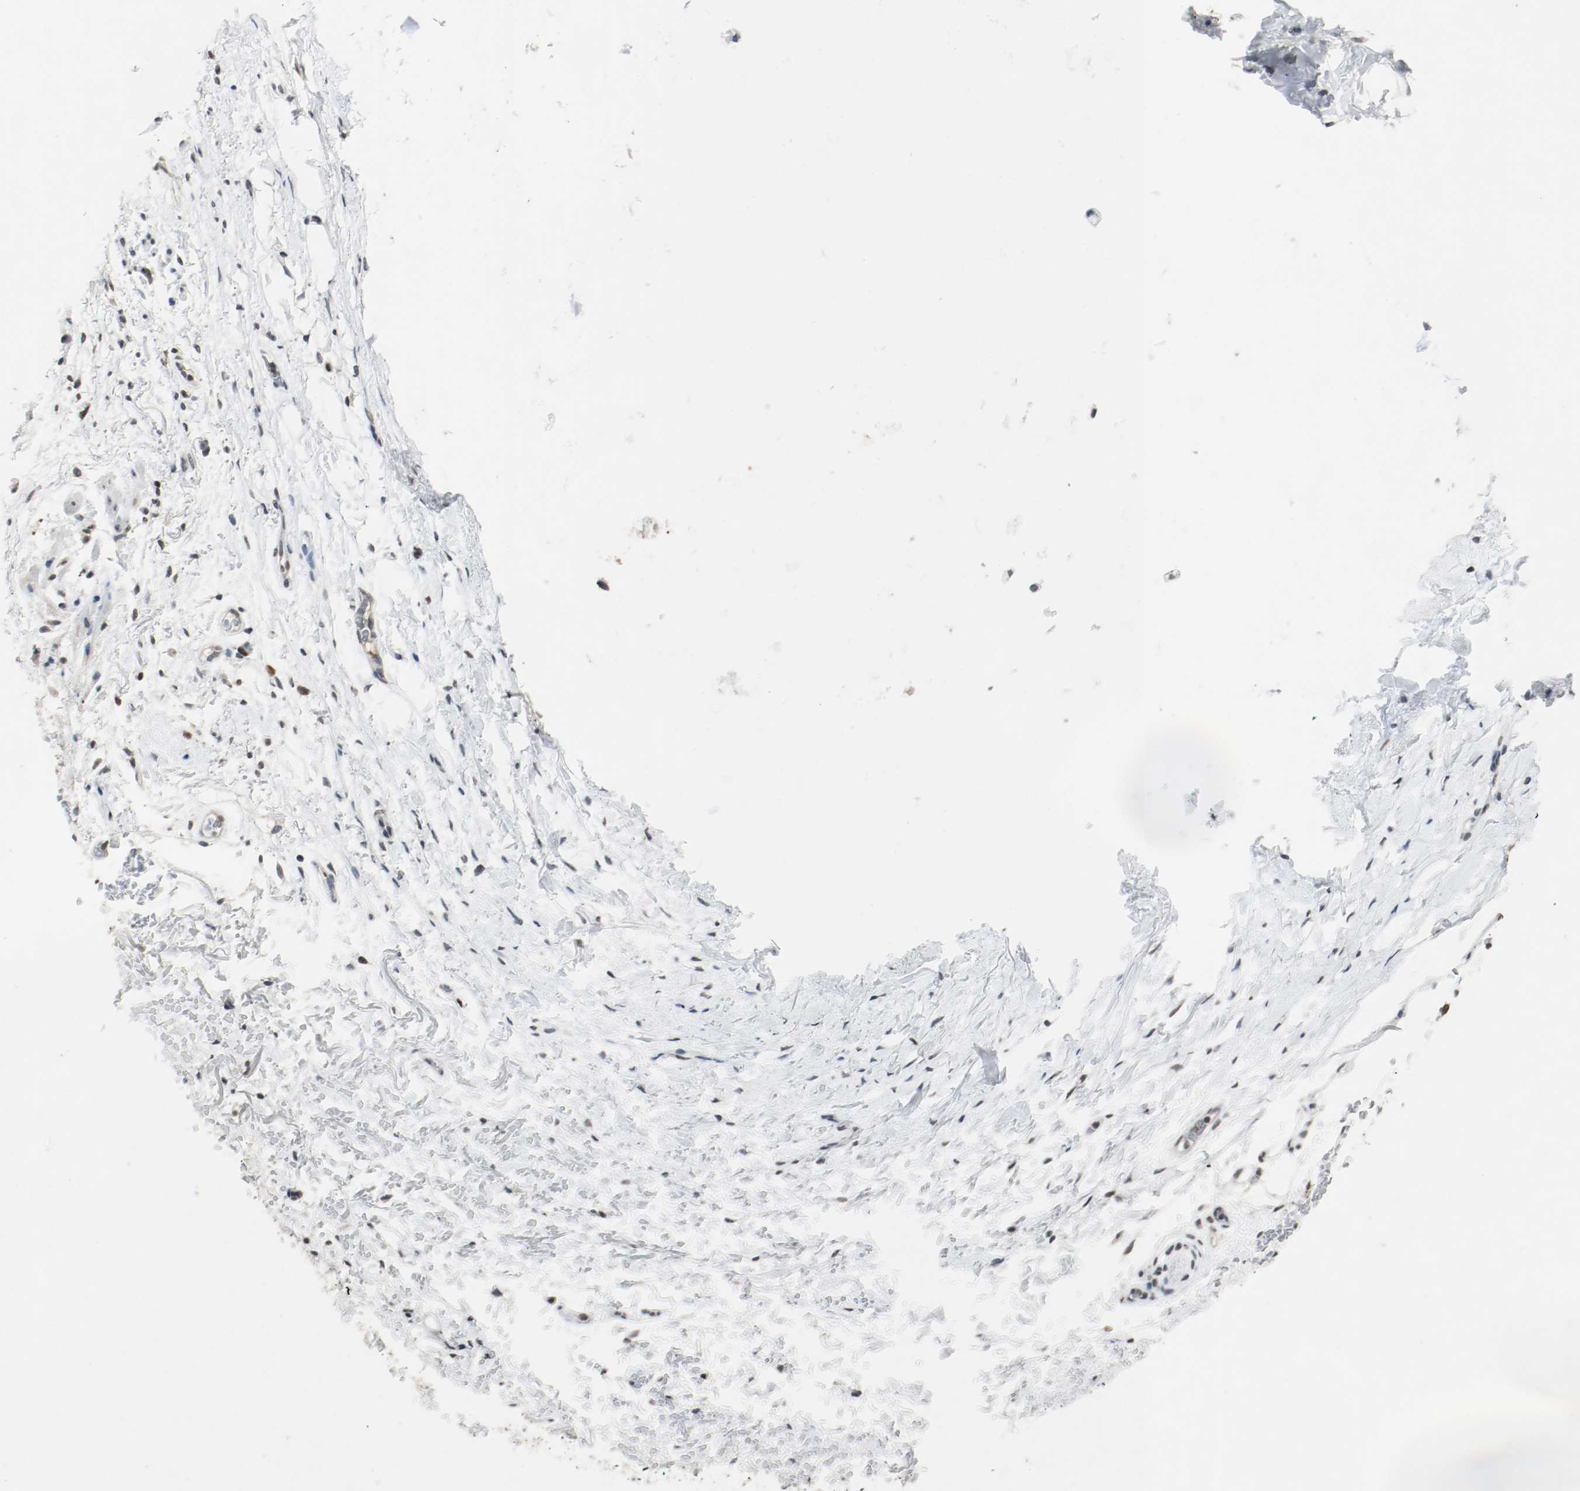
{"staining": {"intensity": "moderate", "quantity": "<25%", "location": "nuclear"}, "tissue": "adipose tissue", "cell_type": "Adipocytes", "image_type": "normal", "snomed": [{"axis": "morphology", "description": "Normal tissue, NOS"}, {"axis": "topography", "description": "Cartilage tissue"}, {"axis": "topography", "description": "Bronchus"}], "caption": "Brown immunohistochemical staining in benign adipose tissue displays moderate nuclear positivity in about <25% of adipocytes.", "gene": "DNMT1", "patient": {"sex": "female", "age": 73}}